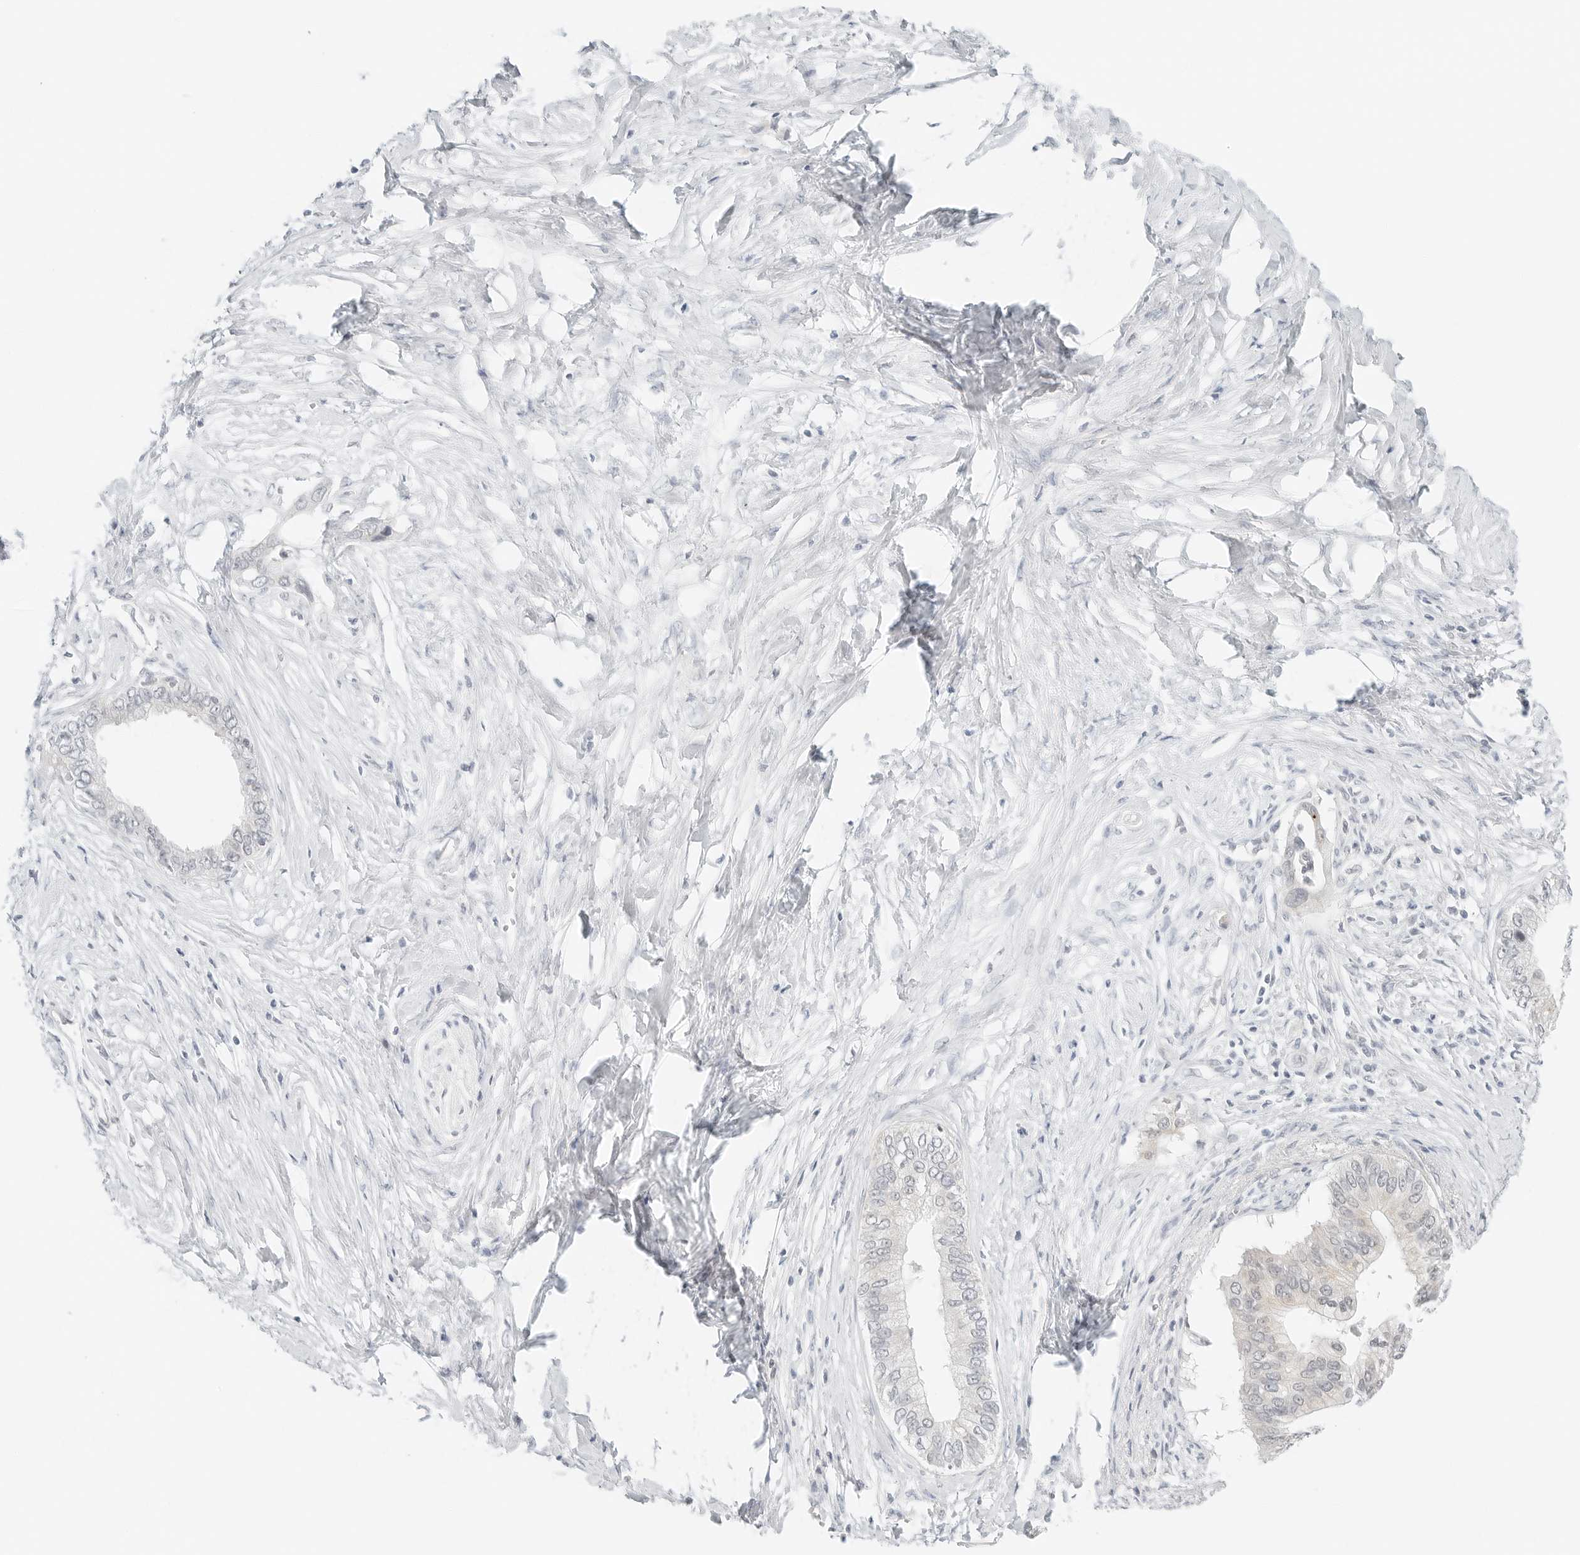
{"staining": {"intensity": "negative", "quantity": "none", "location": "none"}, "tissue": "pancreatic cancer", "cell_type": "Tumor cells", "image_type": "cancer", "snomed": [{"axis": "morphology", "description": "Normal tissue, NOS"}, {"axis": "morphology", "description": "Adenocarcinoma, NOS"}, {"axis": "topography", "description": "Pancreas"}, {"axis": "topography", "description": "Peripheral nerve tissue"}], "caption": "High magnification brightfield microscopy of pancreatic cancer (adenocarcinoma) stained with DAB (3,3'-diaminobenzidine) (brown) and counterstained with hematoxylin (blue): tumor cells show no significant expression. The staining is performed using DAB brown chromogen with nuclei counter-stained in using hematoxylin.", "gene": "IQCC", "patient": {"sex": "male", "age": 59}}